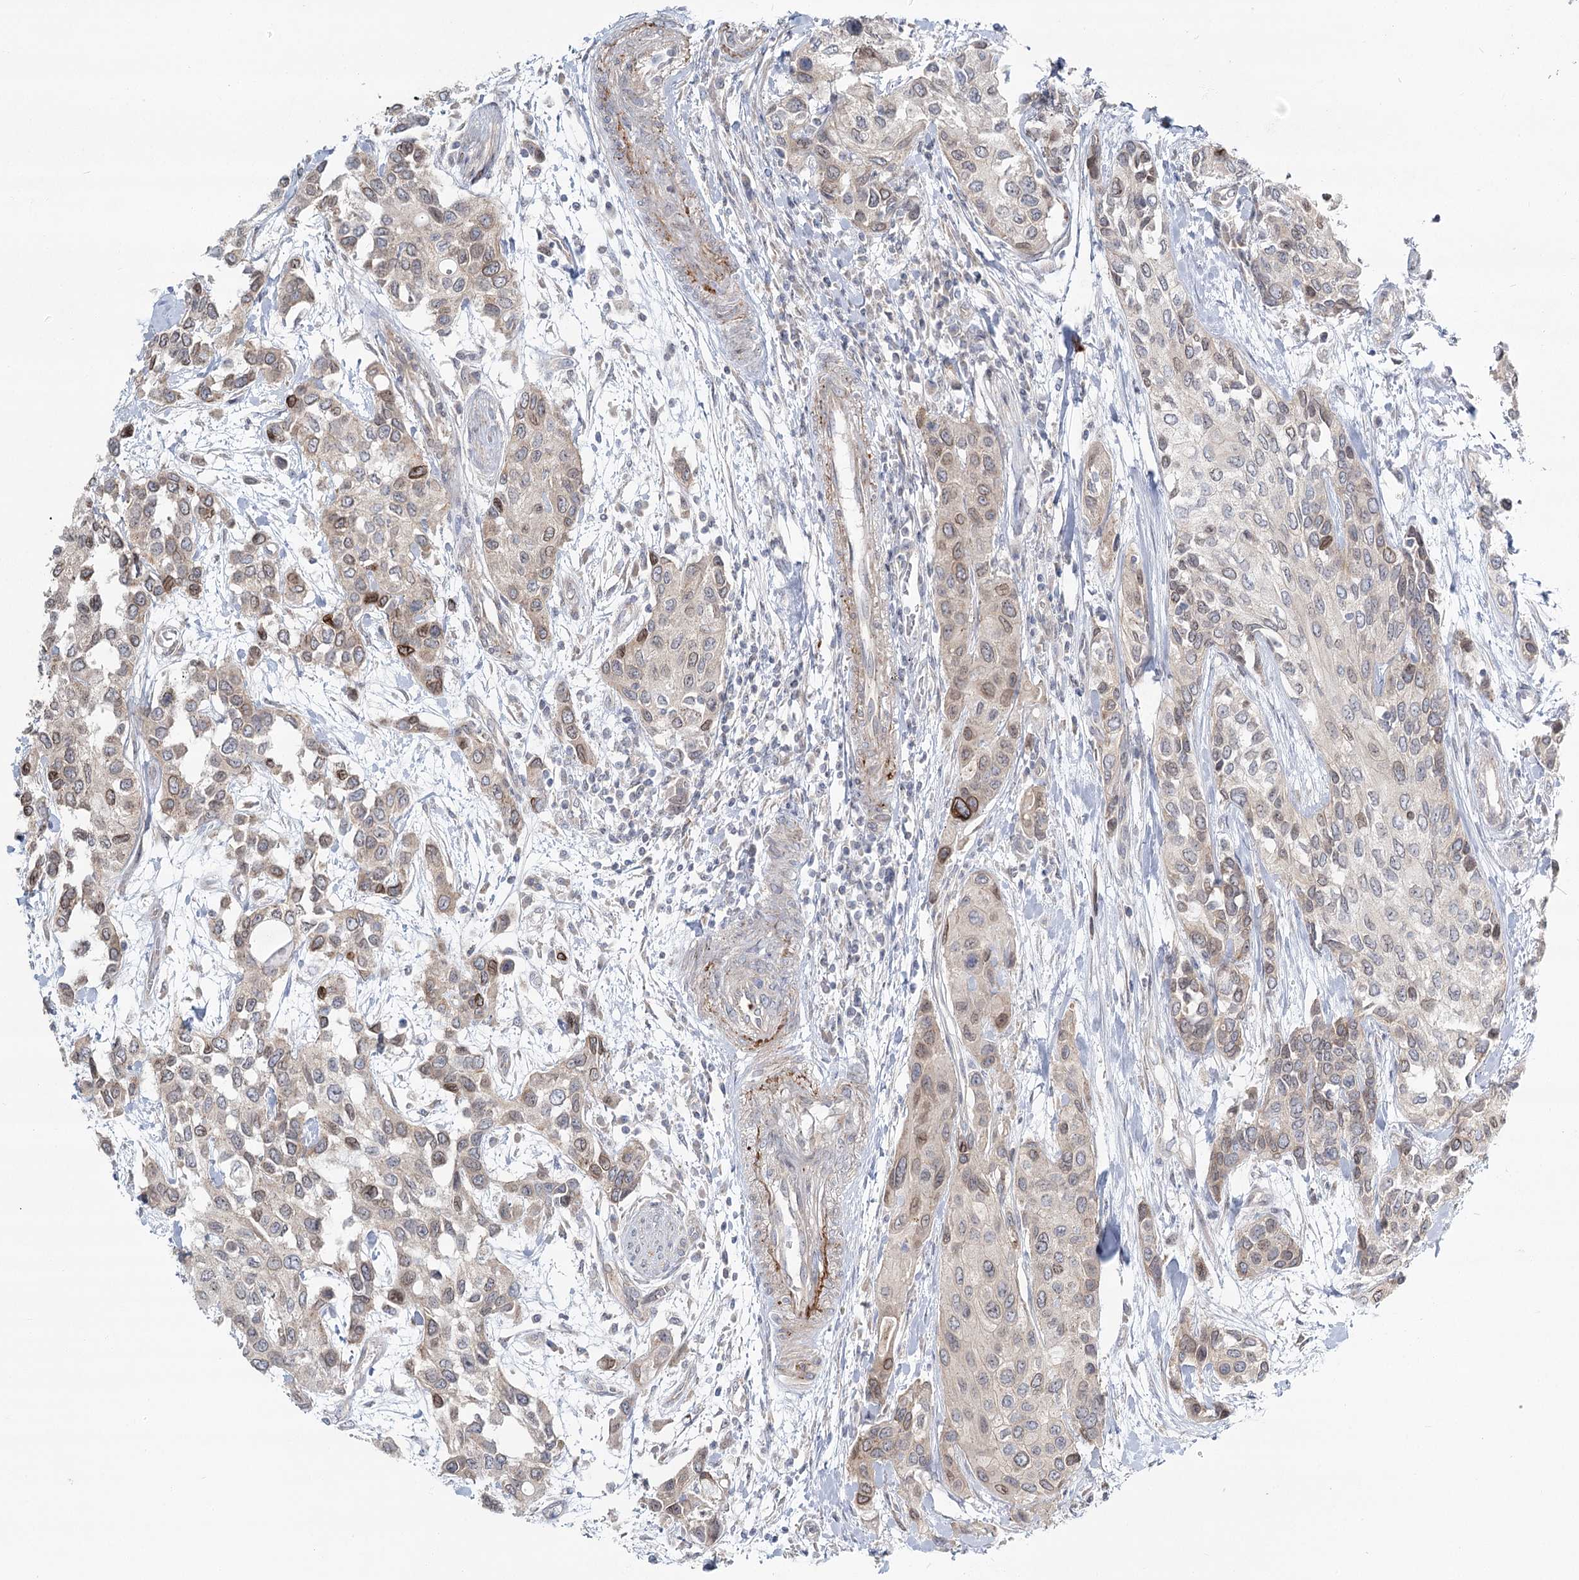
{"staining": {"intensity": "moderate", "quantity": "<25%", "location": "nuclear"}, "tissue": "urothelial cancer", "cell_type": "Tumor cells", "image_type": "cancer", "snomed": [{"axis": "morphology", "description": "Normal tissue, NOS"}, {"axis": "morphology", "description": "Urothelial carcinoma, High grade"}, {"axis": "topography", "description": "Vascular tissue"}, {"axis": "topography", "description": "Urinary bladder"}], "caption": "Brown immunohistochemical staining in urothelial cancer shows moderate nuclear positivity in approximately <25% of tumor cells.", "gene": "SPINK13", "patient": {"sex": "female", "age": 56}}